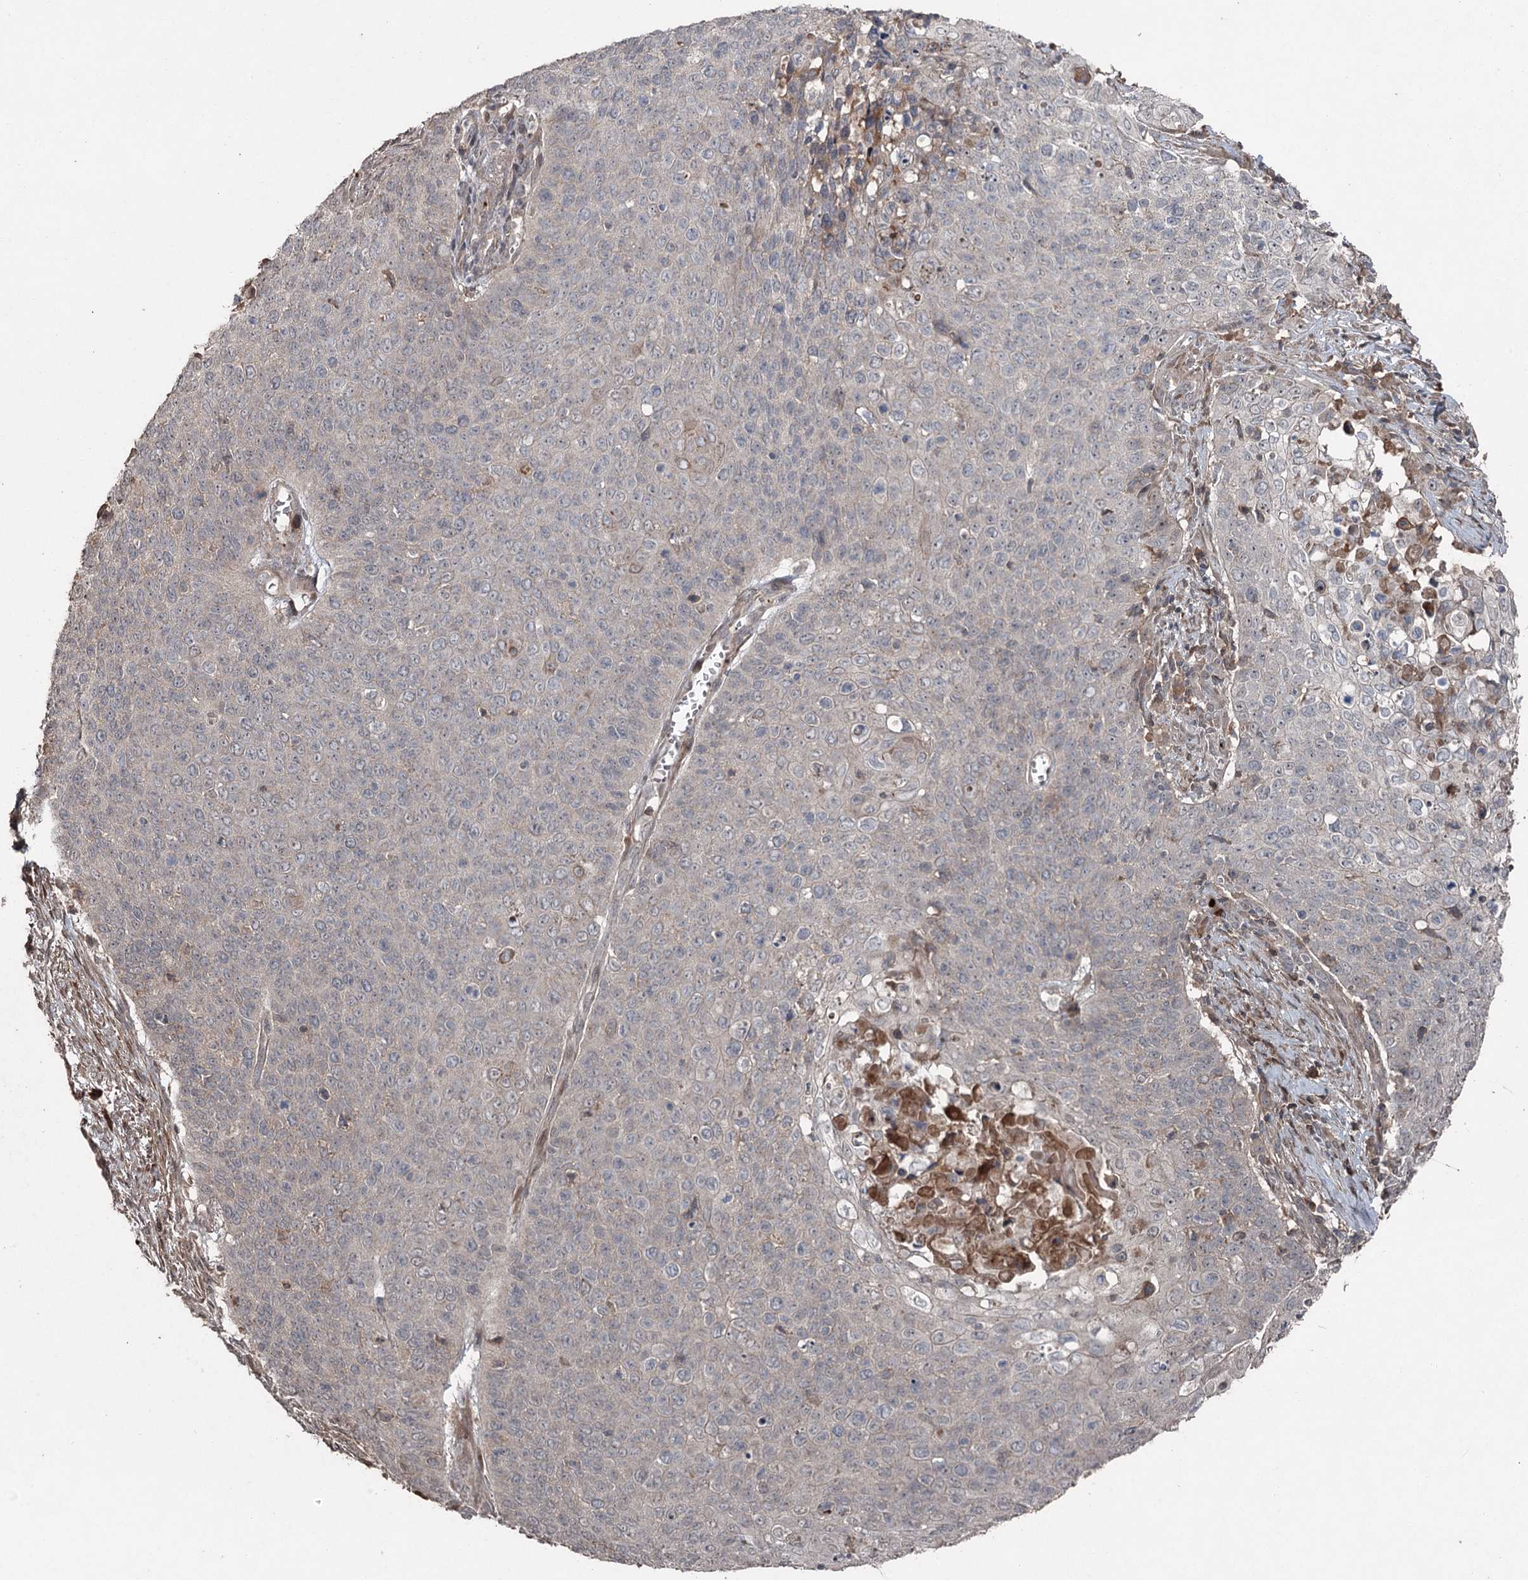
{"staining": {"intensity": "negative", "quantity": "none", "location": "none"}, "tissue": "cervical cancer", "cell_type": "Tumor cells", "image_type": "cancer", "snomed": [{"axis": "morphology", "description": "Squamous cell carcinoma, NOS"}, {"axis": "topography", "description": "Cervix"}], "caption": "This histopathology image is of cervical cancer (squamous cell carcinoma) stained with immunohistochemistry to label a protein in brown with the nuclei are counter-stained blue. There is no staining in tumor cells.", "gene": "MAPK8IP2", "patient": {"sex": "female", "age": 39}}